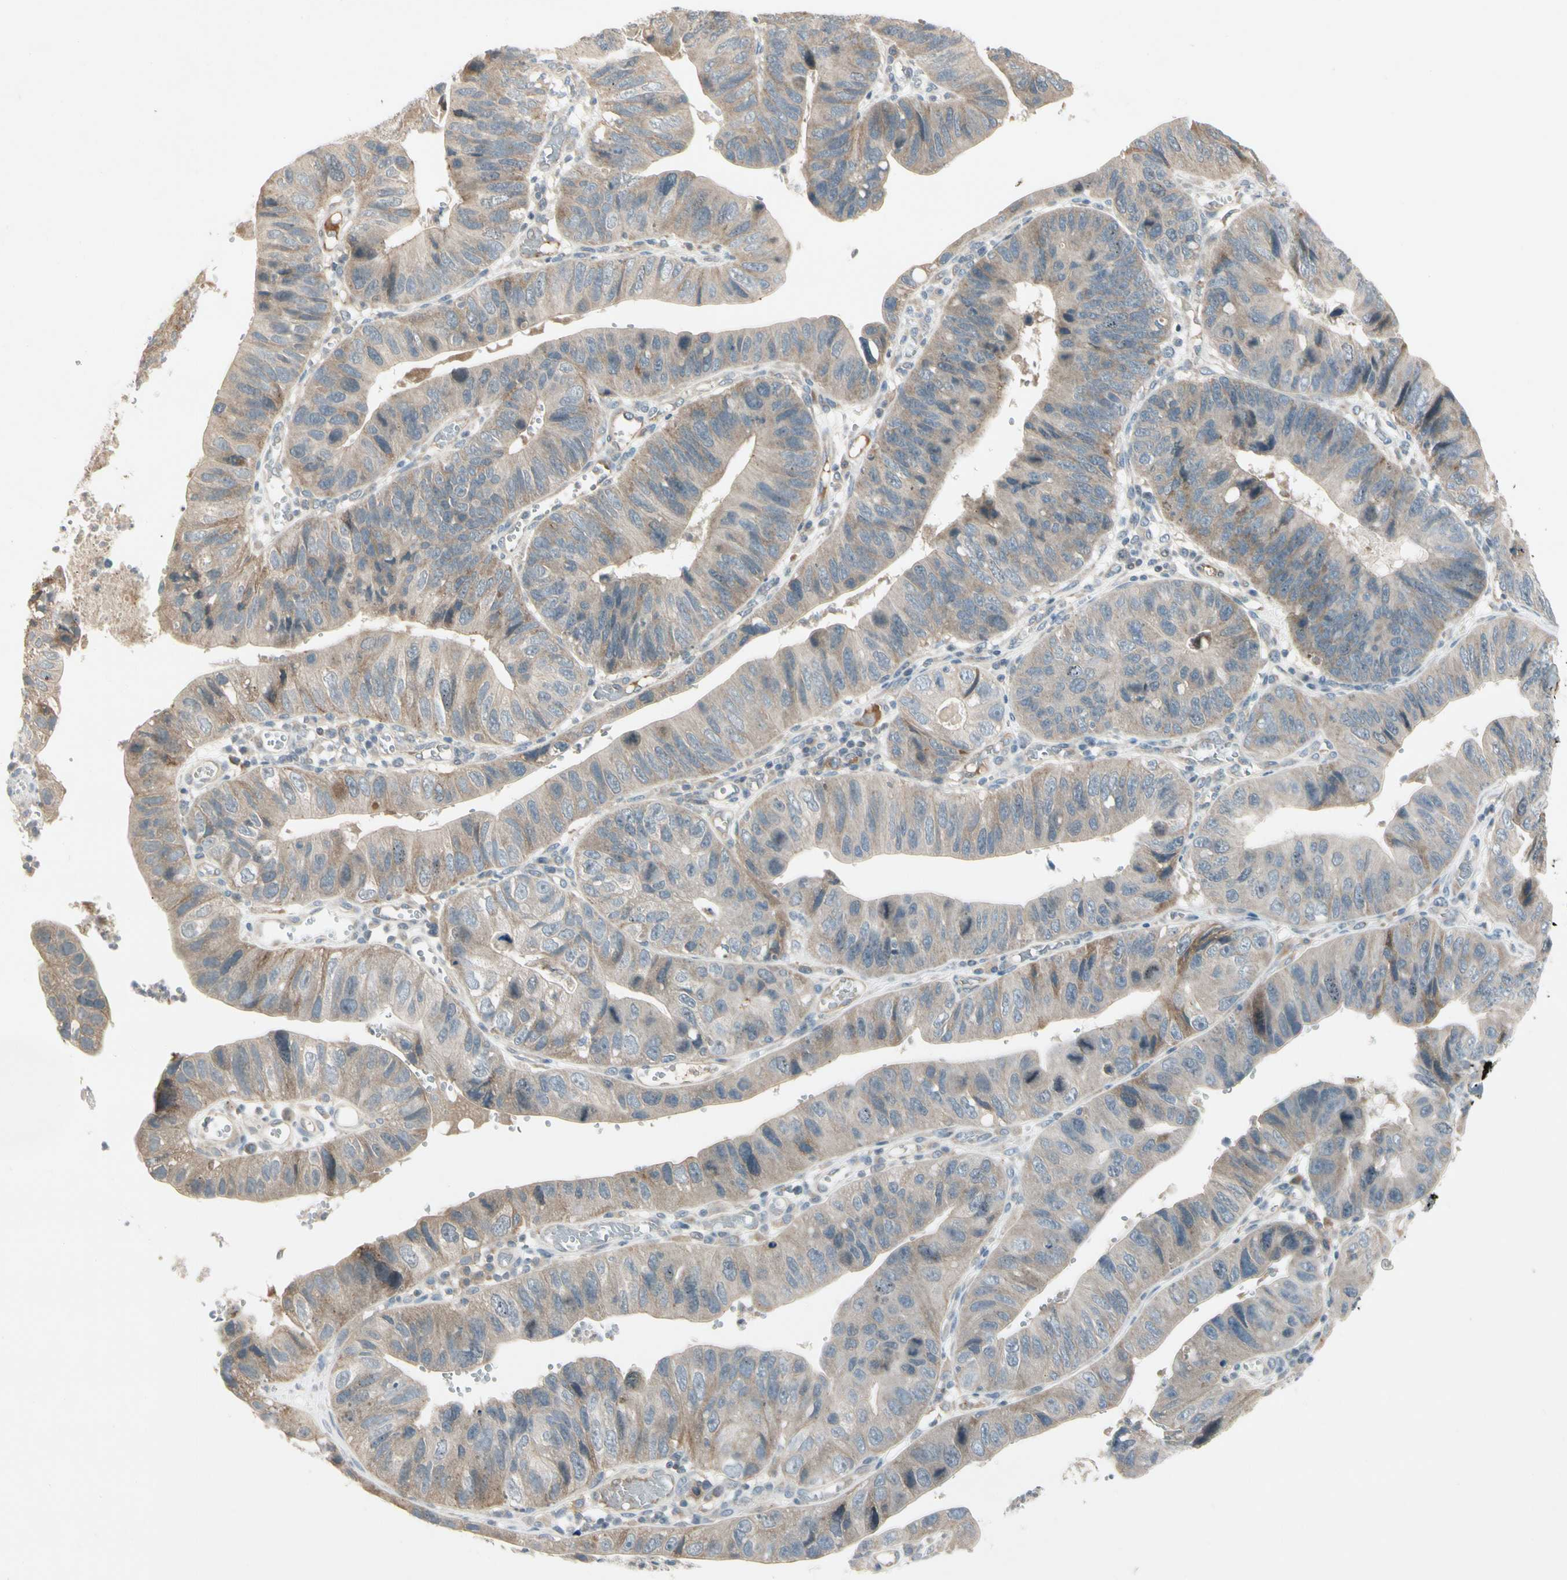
{"staining": {"intensity": "weak", "quantity": ">75%", "location": "cytoplasmic/membranous"}, "tissue": "stomach cancer", "cell_type": "Tumor cells", "image_type": "cancer", "snomed": [{"axis": "morphology", "description": "Adenocarcinoma, NOS"}, {"axis": "topography", "description": "Stomach"}], "caption": "Human adenocarcinoma (stomach) stained with a brown dye demonstrates weak cytoplasmic/membranous positive staining in about >75% of tumor cells.", "gene": "ICAM5", "patient": {"sex": "male", "age": 59}}